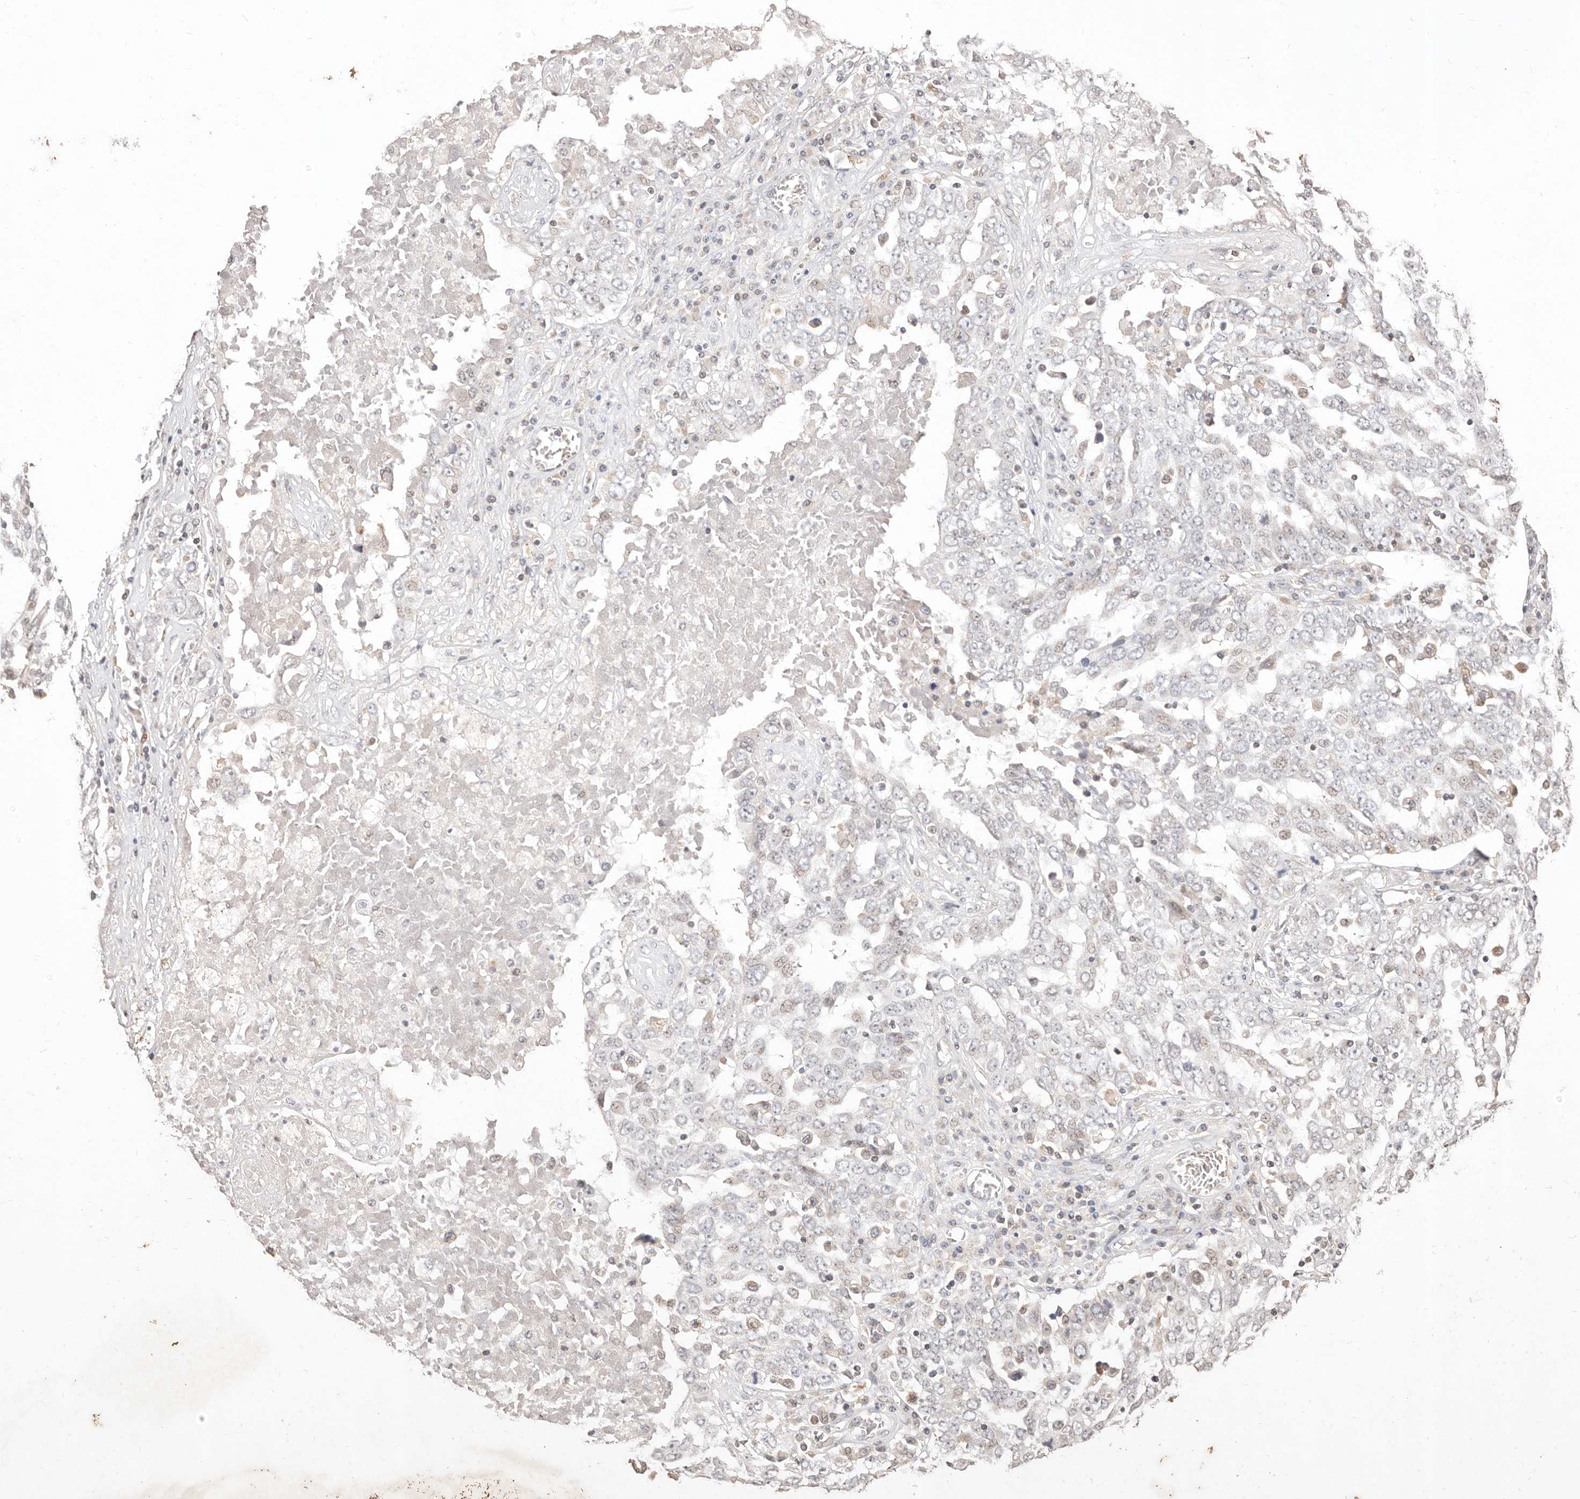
{"staining": {"intensity": "negative", "quantity": "none", "location": "none"}, "tissue": "ovarian cancer", "cell_type": "Tumor cells", "image_type": "cancer", "snomed": [{"axis": "morphology", "description": "Carcinoma, endometroid"}, {"axis": "topography", "description": "Ovary"}], "caption": "Immunohistochemical staining of endometroid carcinoma (ovarian) exhibits no significant positivity in tumor cells. (Stains: DAB (3,3'-diaminobenzidine) immunohistochemistry (IHC) with hematoxylin counter stain, Microscopy: brightfield microscopy at high magnification).", "gene": "KIF9", "patient": {"sex": "female", "age": 62}}